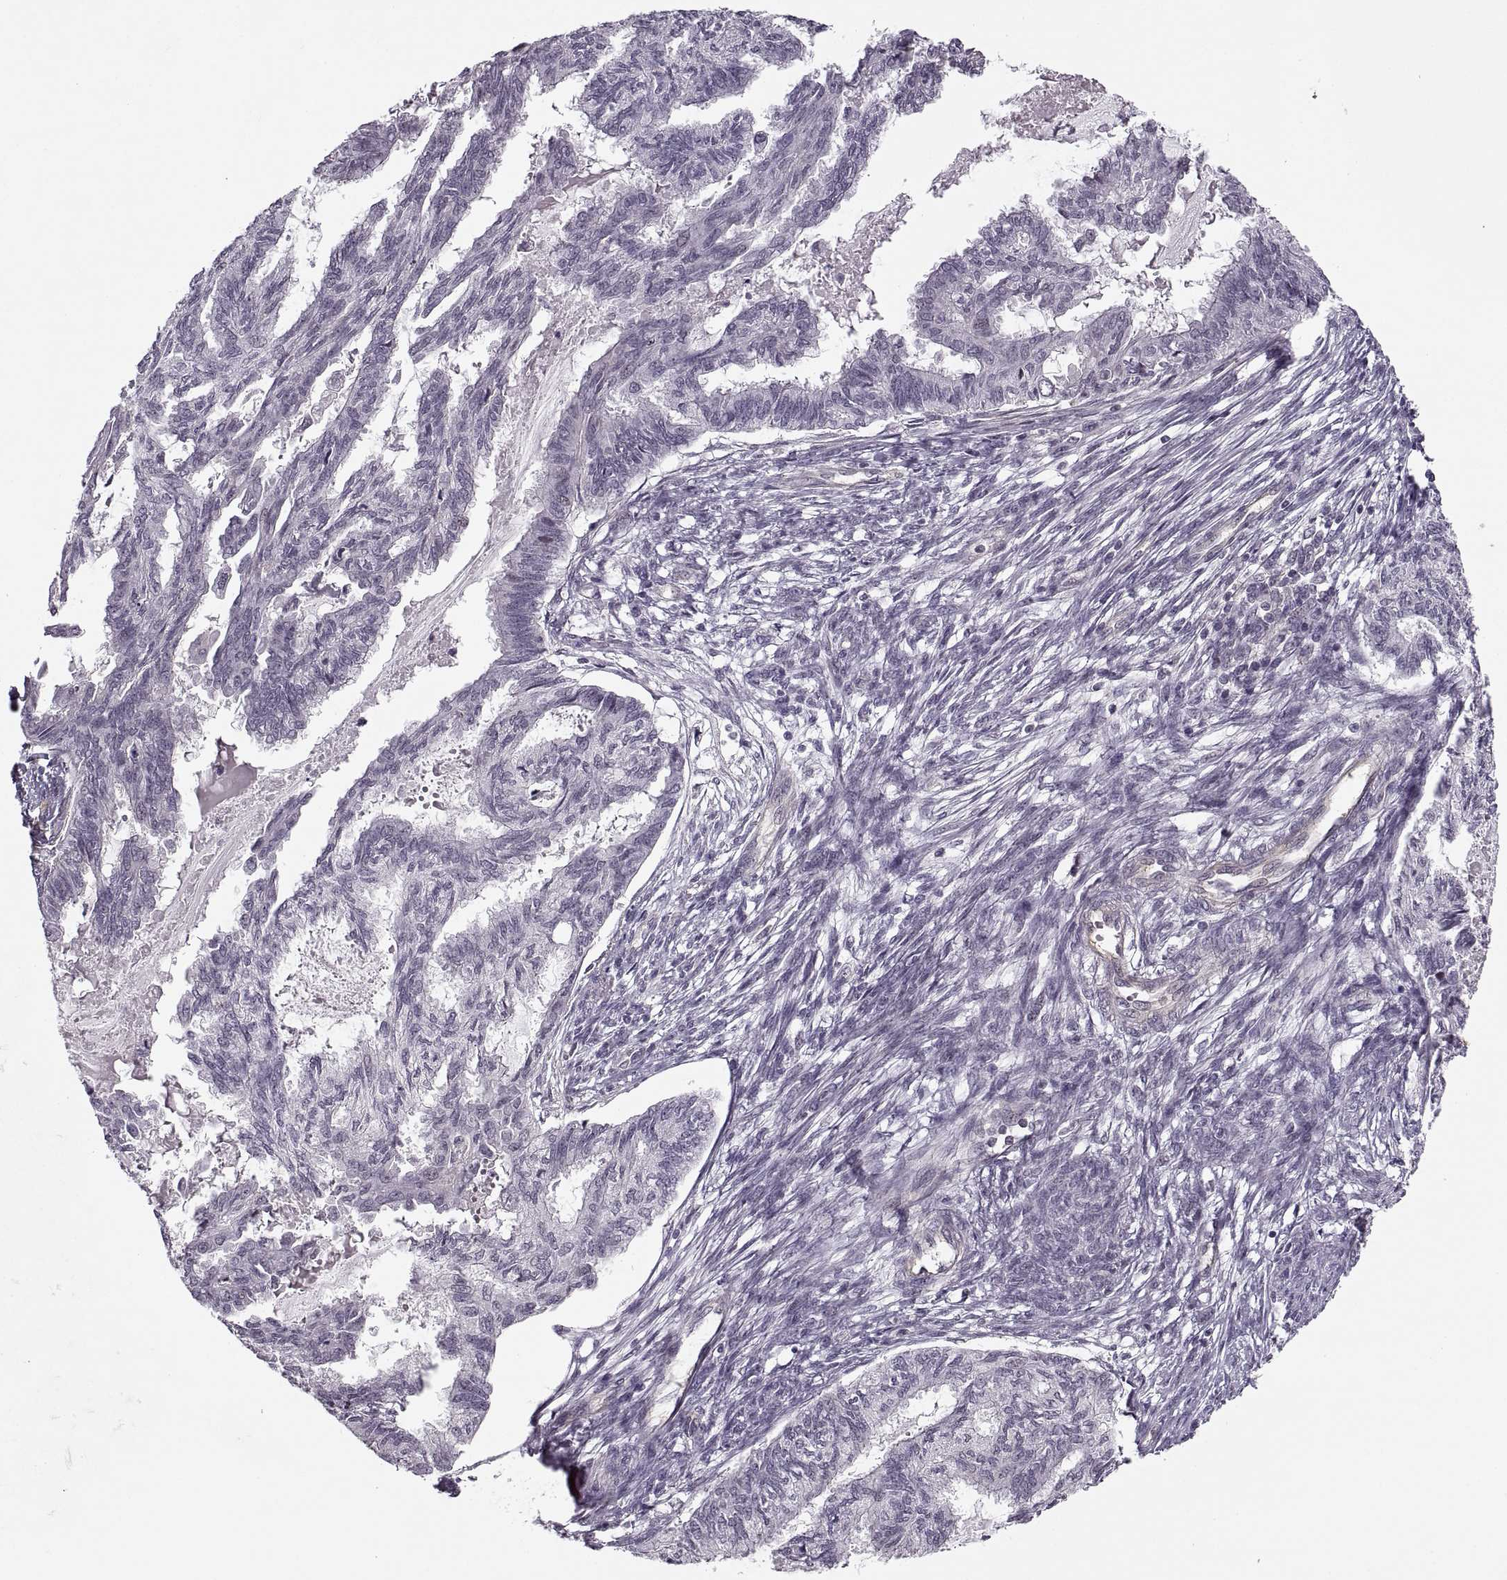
{"staining": {"intensity": "negative", "quantity": "none", "location": "none"}, "tissue": "endometrial cancer", "cell_type": "Tumor cells", "image_type": "cancer", "snomed": [{"axis": "morphology", "description": "Adenocarcinoma, NOS"}, {"axis": "topography", "description": "Endometrium"}], "caption": "IHC histopathology image of neoplastic tissue: human endometrial adenocarcinoma stained with DAB (3,3'-diaminobenzidine) exhibits no significant protein staining in tumor cells. (DAB immunohistochemistry (IHC) visualized using brightfield microscopy, high magnification).", "gene": "LUZP2", "patient": {"sex": "female", "age": 86}}